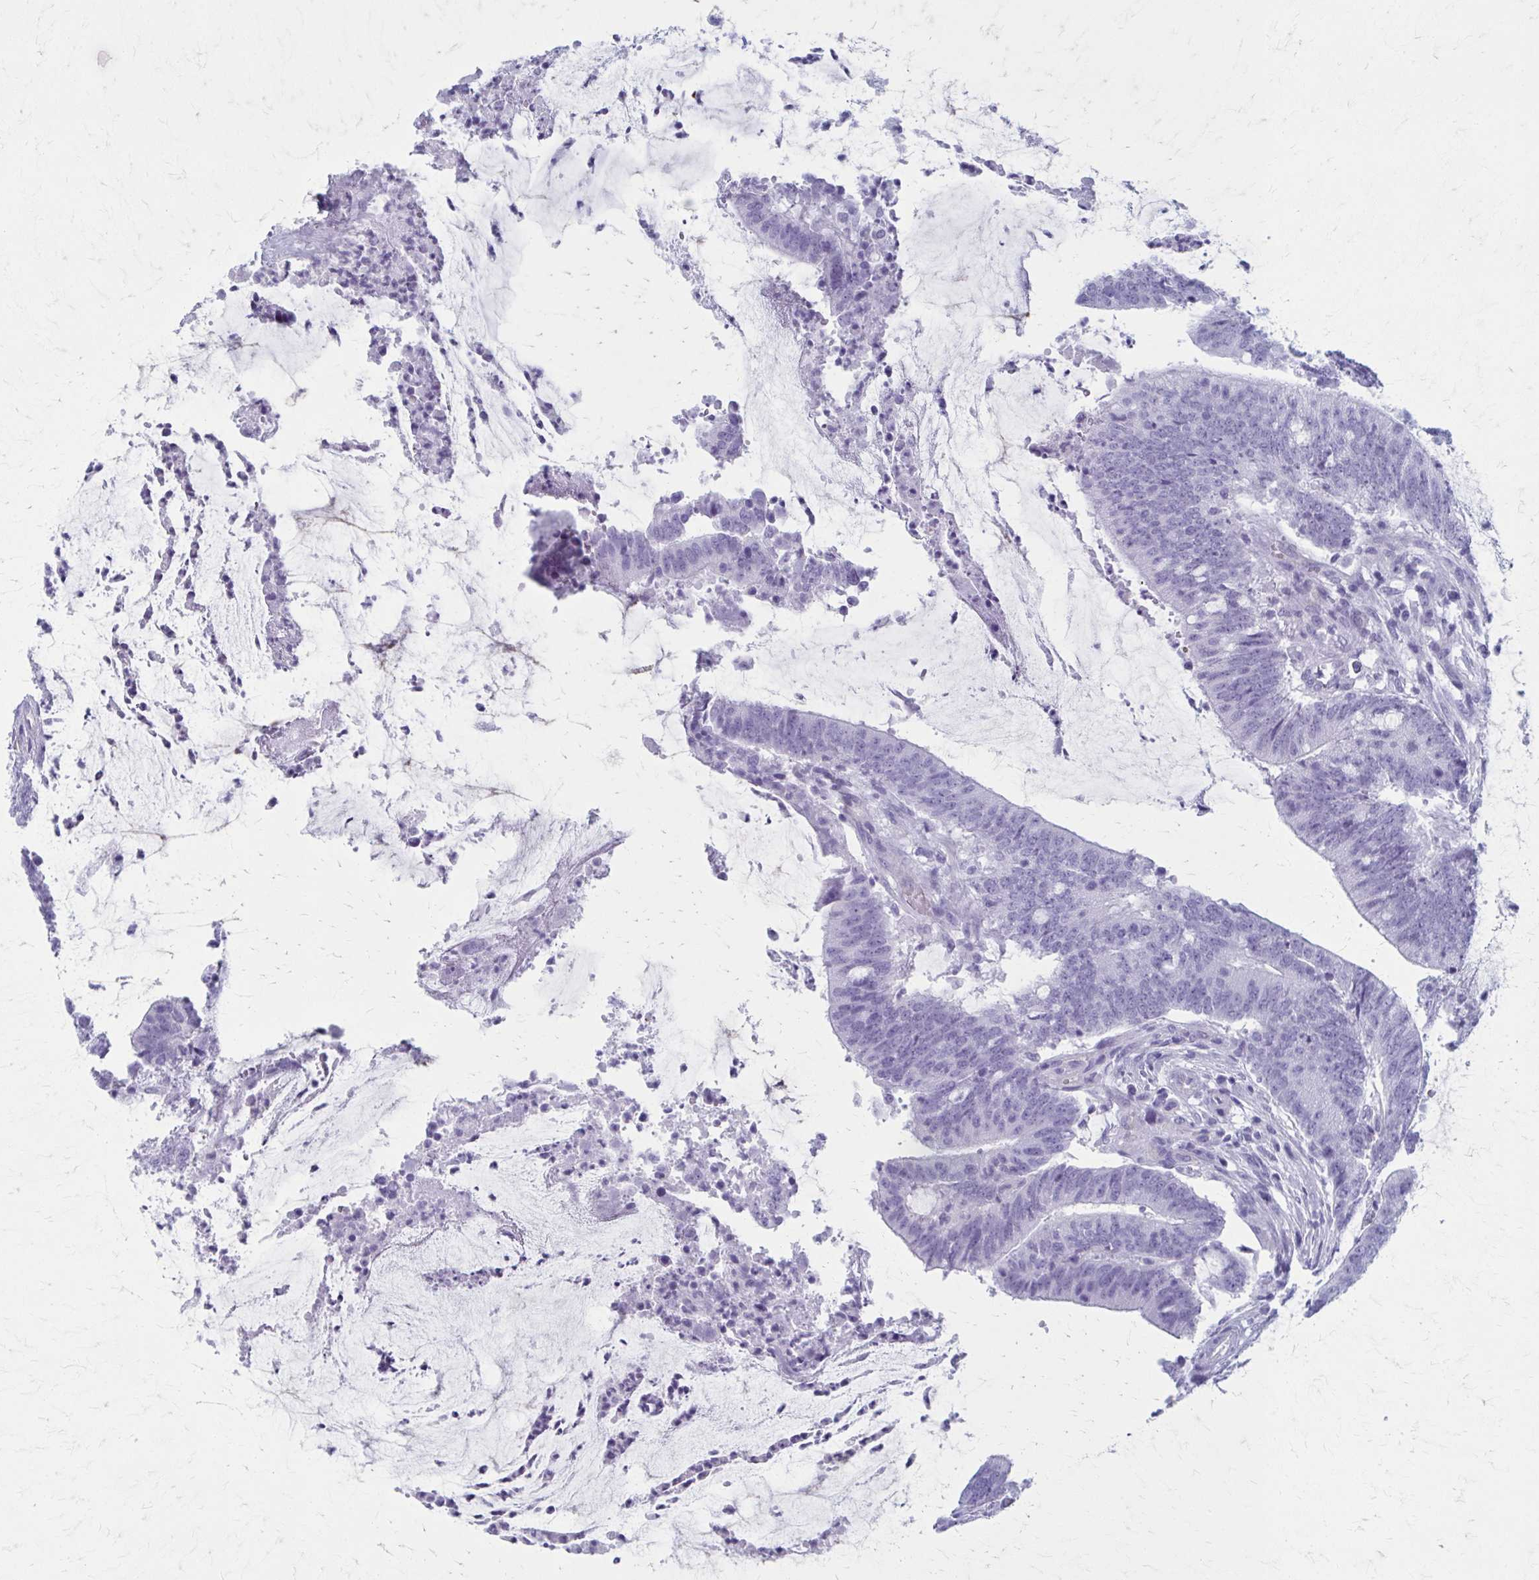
{"staining": {"intensity": "negative", "quantity": "none", "location": "none"}, "tissue": "colorectal cancer", "cell_type": "Tumor cells", "image_type": "cancer", "snomed": [{"axis": "morphology", "description": "Adenocarcinoma, NOS"}, {"axis": "topography", "description": "Colon"}], "caption": "Histopathology image shows no significant protein positivity in tumor cells of colorectal adenocarcinoma.", "gene": "CELF5", "patient": {"sex": "female", "age": 43}}